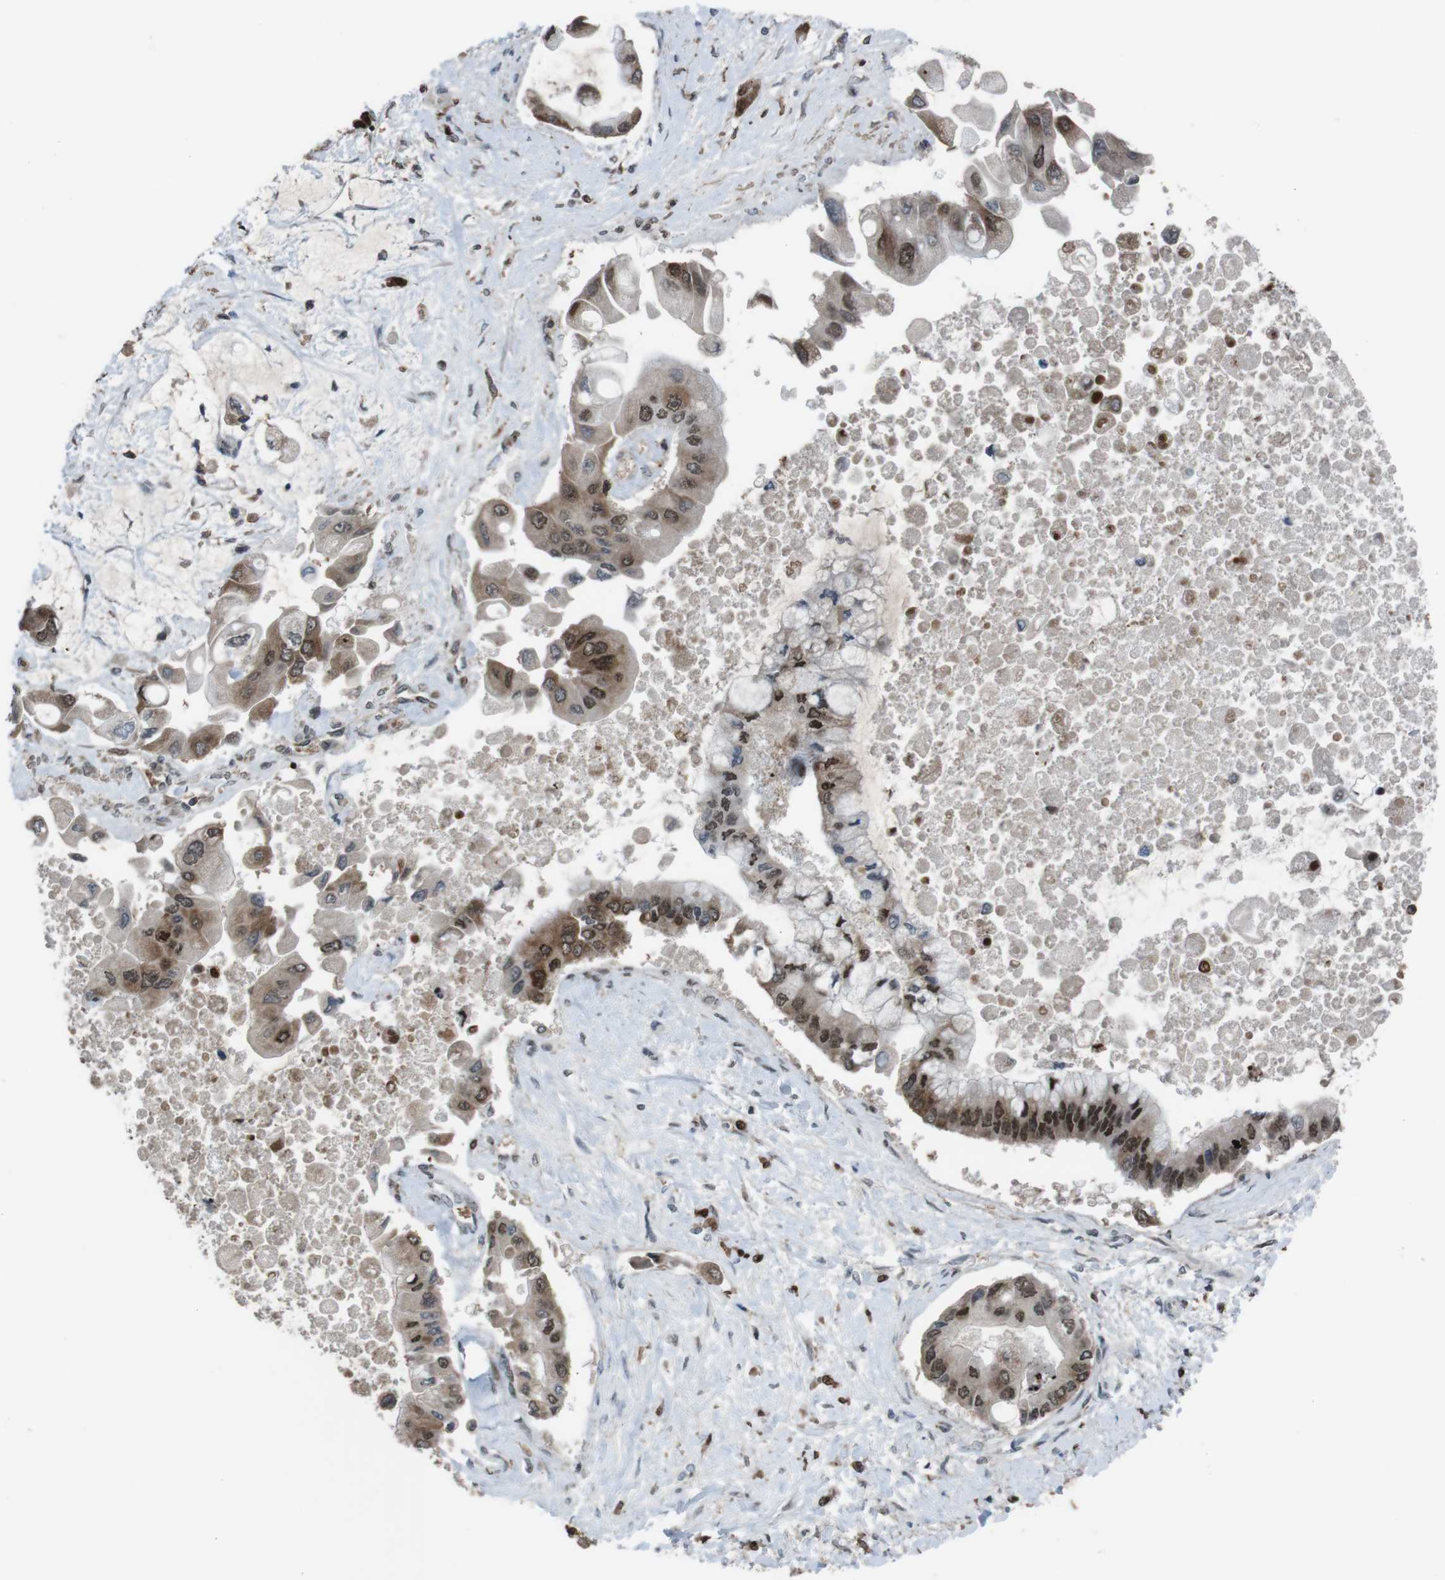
{"staining": {"intensity": "weak", "quantity": ">75%", "location": "nuclear"}, "tissue": "liver cancer", "cell_type": "Tumor cells", "image_type": "cancer", "snomed": [{"axis": "morphology", "description": "Cholangiocarcinoma"}, {"axis": "topography", "description": "Liver"}], "caption": "Liver cholangiocarcinoma stained with immunohistochemistry reveals weak nuclear staining in approximately >75% of tumor cells.", "gene": "SUB1", "patient": {"sex": "male", "age": 50}}